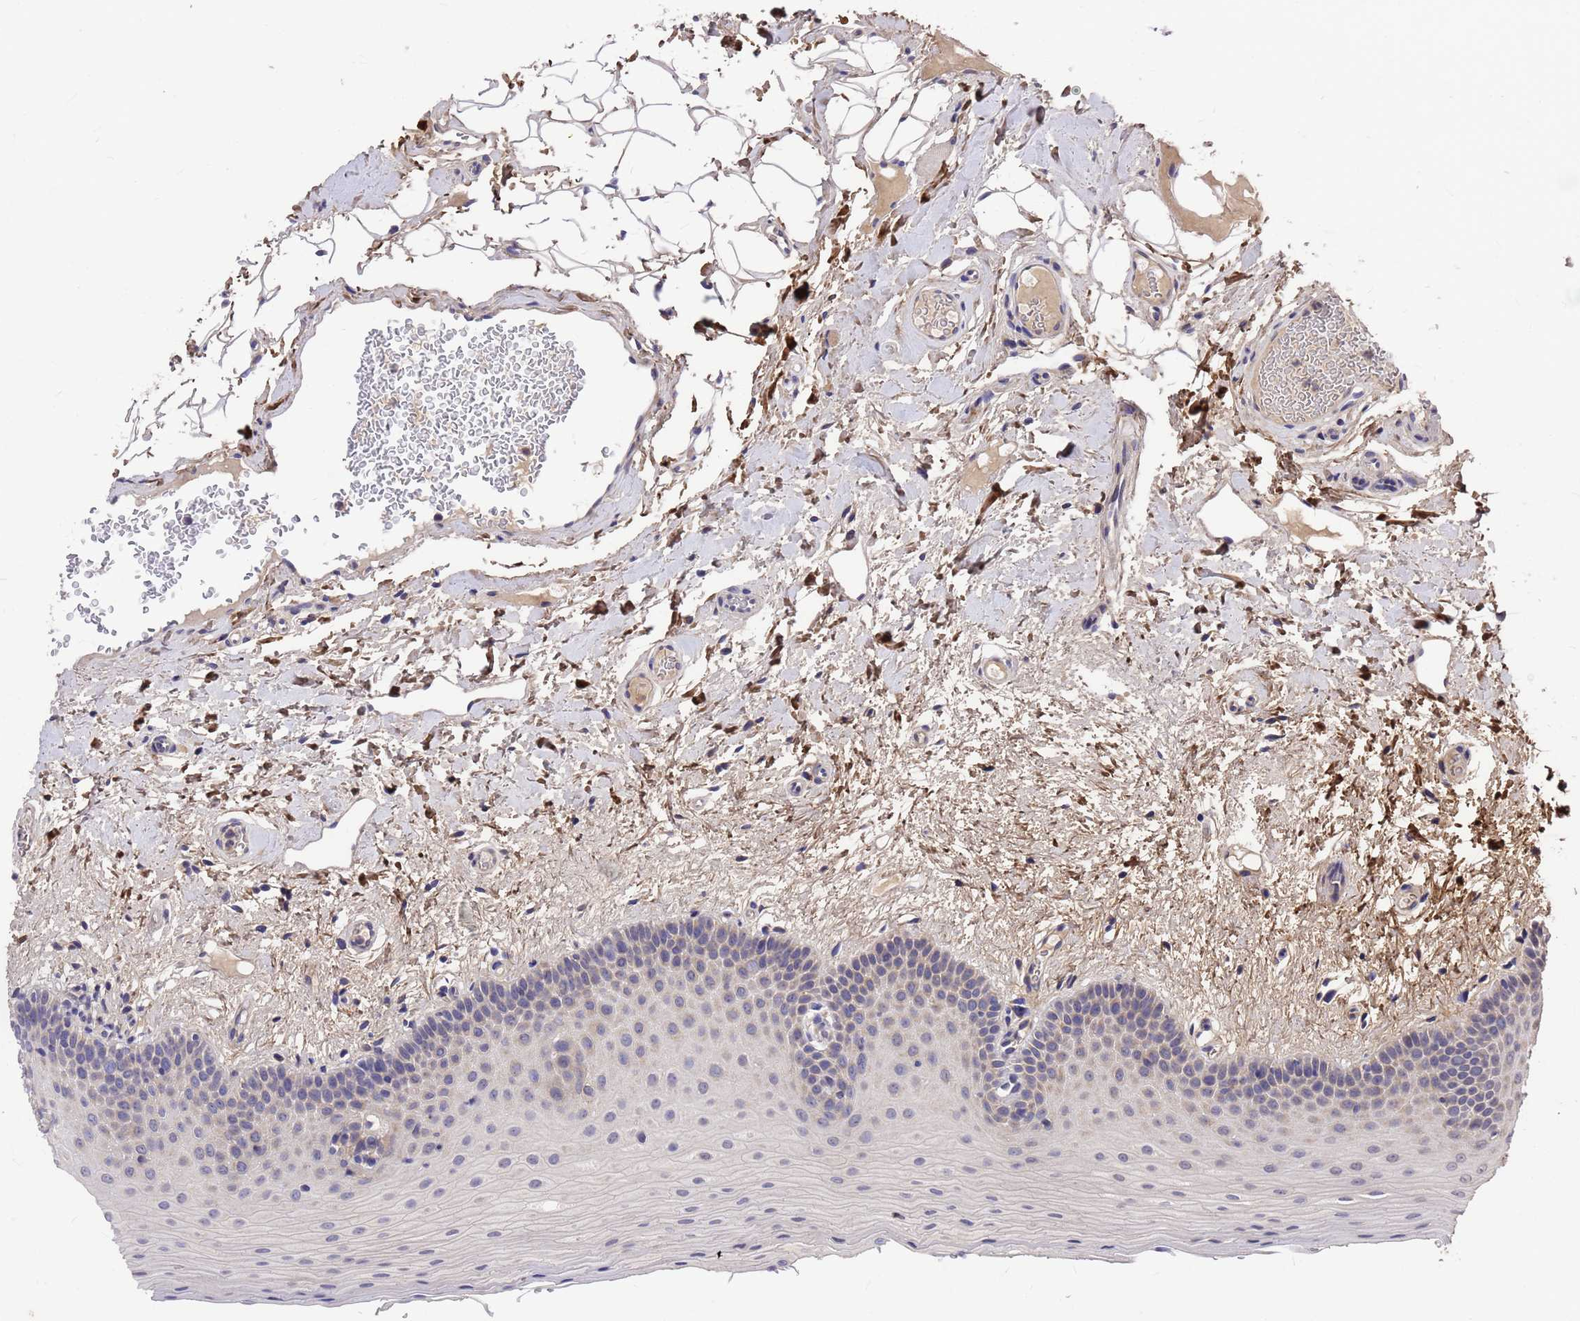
{"staining": {"intensity": "weak", "quantity": "<25%", "location": "cytoplasmic/membranous"}, "tissue": "oral mucosa", "cell_type": "Squamous epithelial cells", "image_type": "normal", "snomed": [{"axis": "morphology", "description": "Normal tissue, NOS"}, {"axis": "topography", "description": "Oral tissue"}, {"axis": "topography", "description": "Tounge, NOS"}], "caption": "Squamous epithelial cells show no significant staining in benign oral mucosa. Brightfield microscopy of immunohistochemistry (IHC) stained with DAB (brown) and hematoxylin (blue), captured at high magnification.", "gene": "ZNF717", "patient": {"sex": "male", "age": 47}}